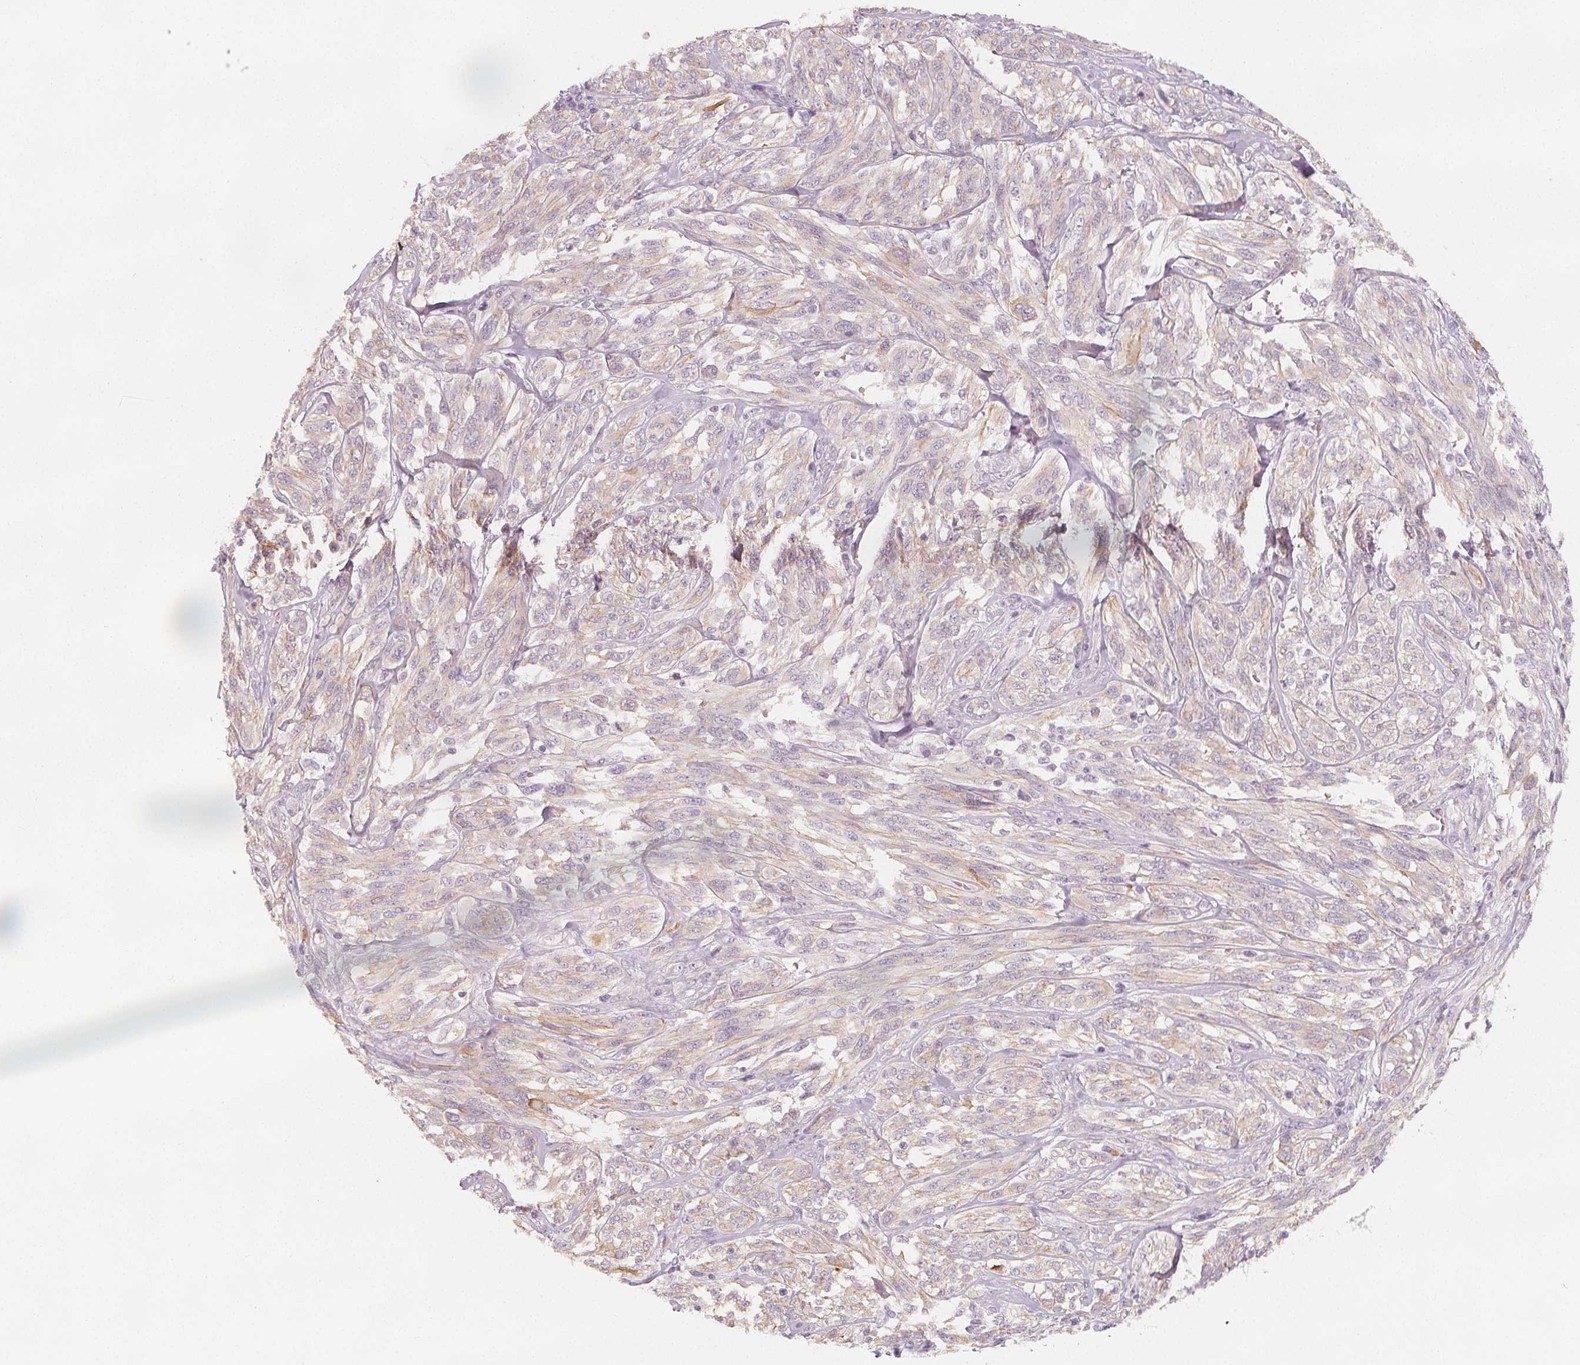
{"staining": {"intensity": "weak", "quantity": "<25%", "location": "cytoplasmic/membranous"}, "tissue": "melanoma", "cell_type": "Tumor cells", "image_type": "cancer", "snomed": [{"axis": "morphology", "description": "Malignant melanoma, NOS"}, {"axis": "topography", "description": "Skin"}], "caption": "This is a micrograph of immunohistochemistry (IHC) staining of melanoma, which shows no positivity in tumor cells.", "gene": "MAP1A", "patient": {"sex": "female", "age": 91}}